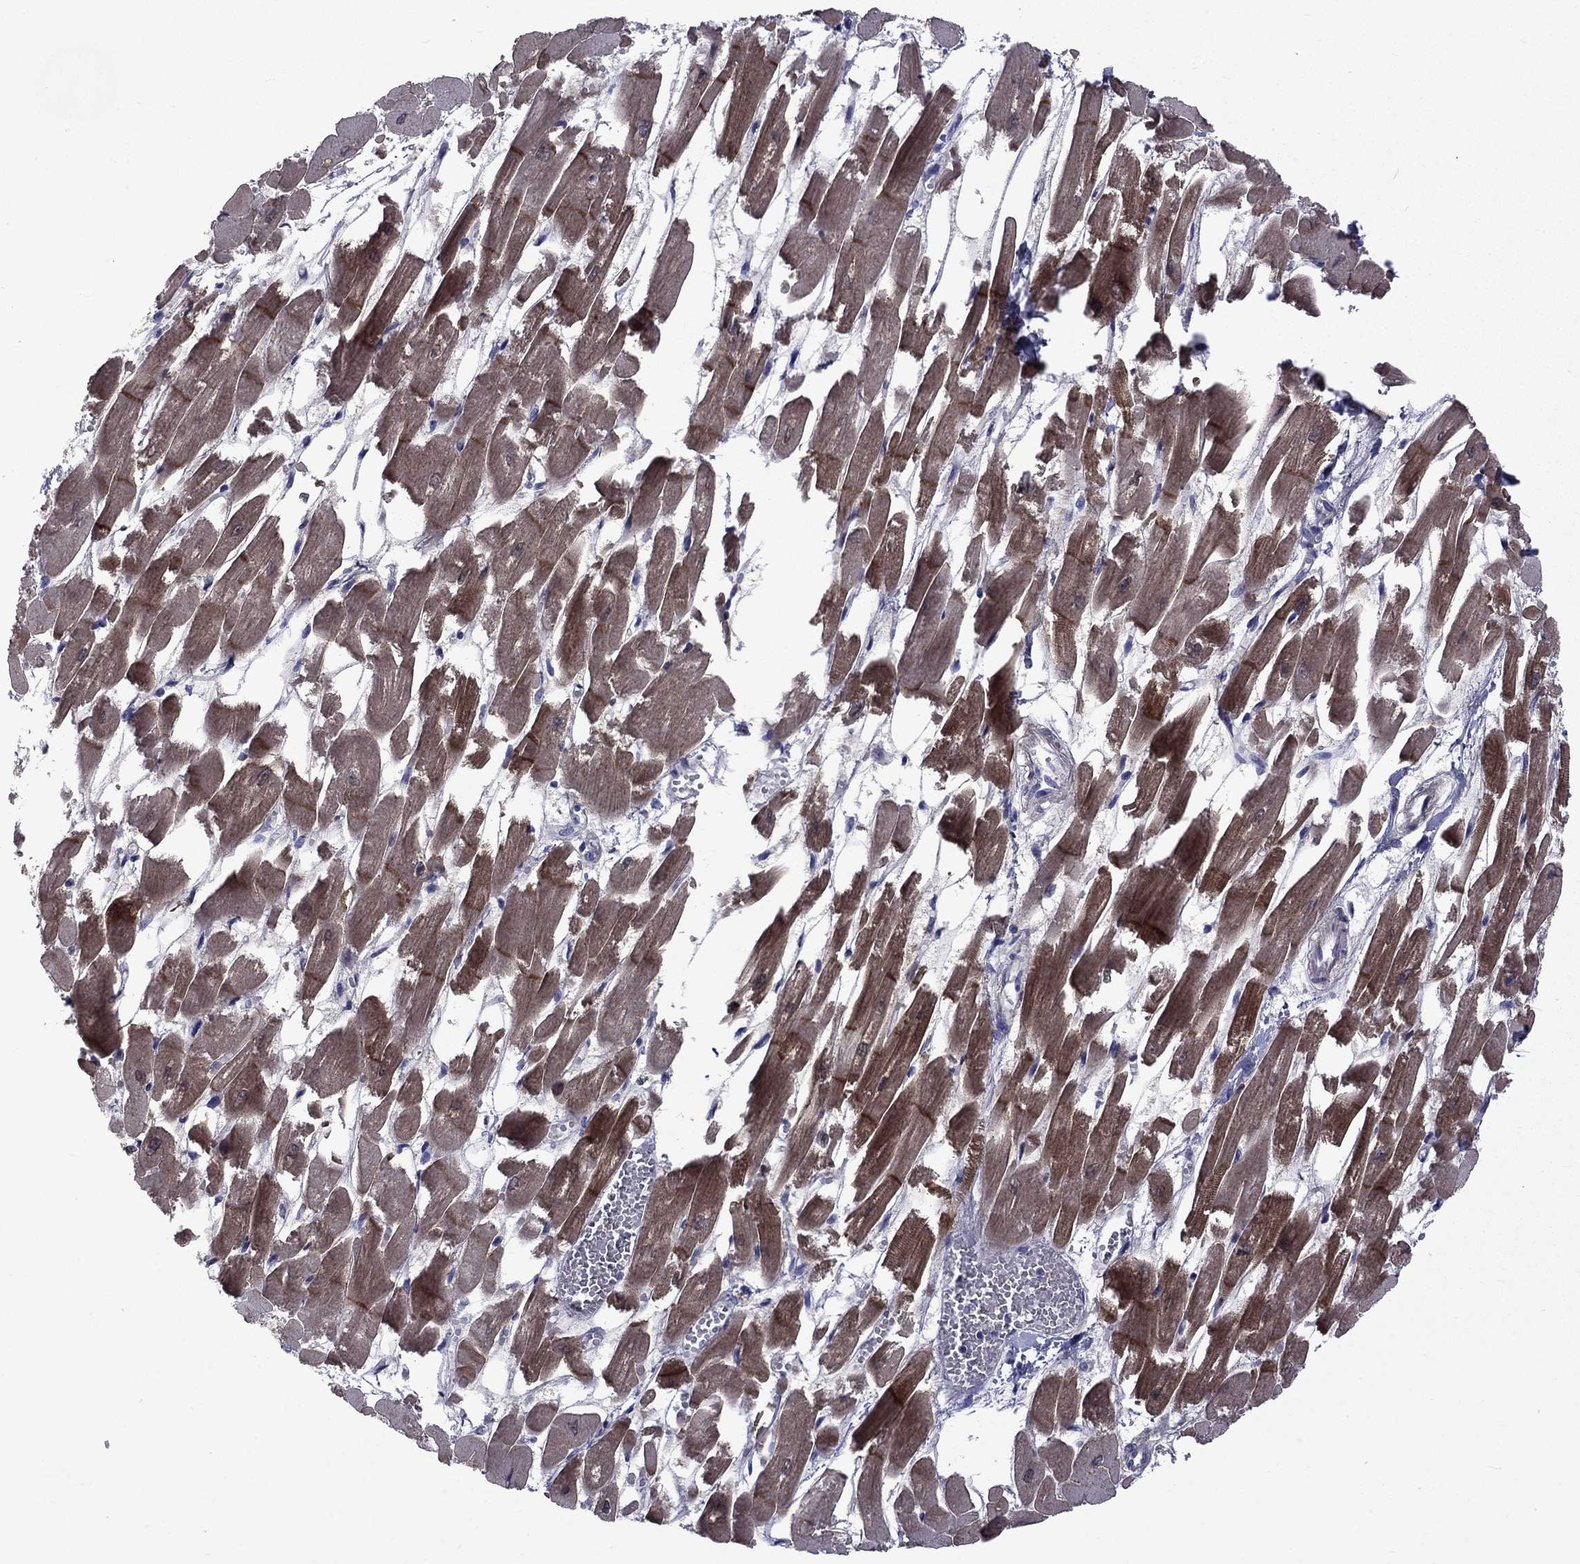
{"staining": {"intensity": "moderate", "quantity": ">75%", "location": "cytoplasmic/membranous"}, "tissue": "heart muscle", "cell_type": "Cardiomyocytes", "image_type": "normal", "snomed": [{"axis": "morphology", "description": "Normal tissue, NOS"}, {"axis": "topography", "description": "Heart"}], "caption": "Cardiomyocytes display medium levels of moderate cytoplasmic/membranous expression in about >75% of cells in normal heart muscle. (Brightfield microscopy of DAB IHC at high magnification).", "gene": "SNTA1", "patient": {"sex": "female", "age": 52}}